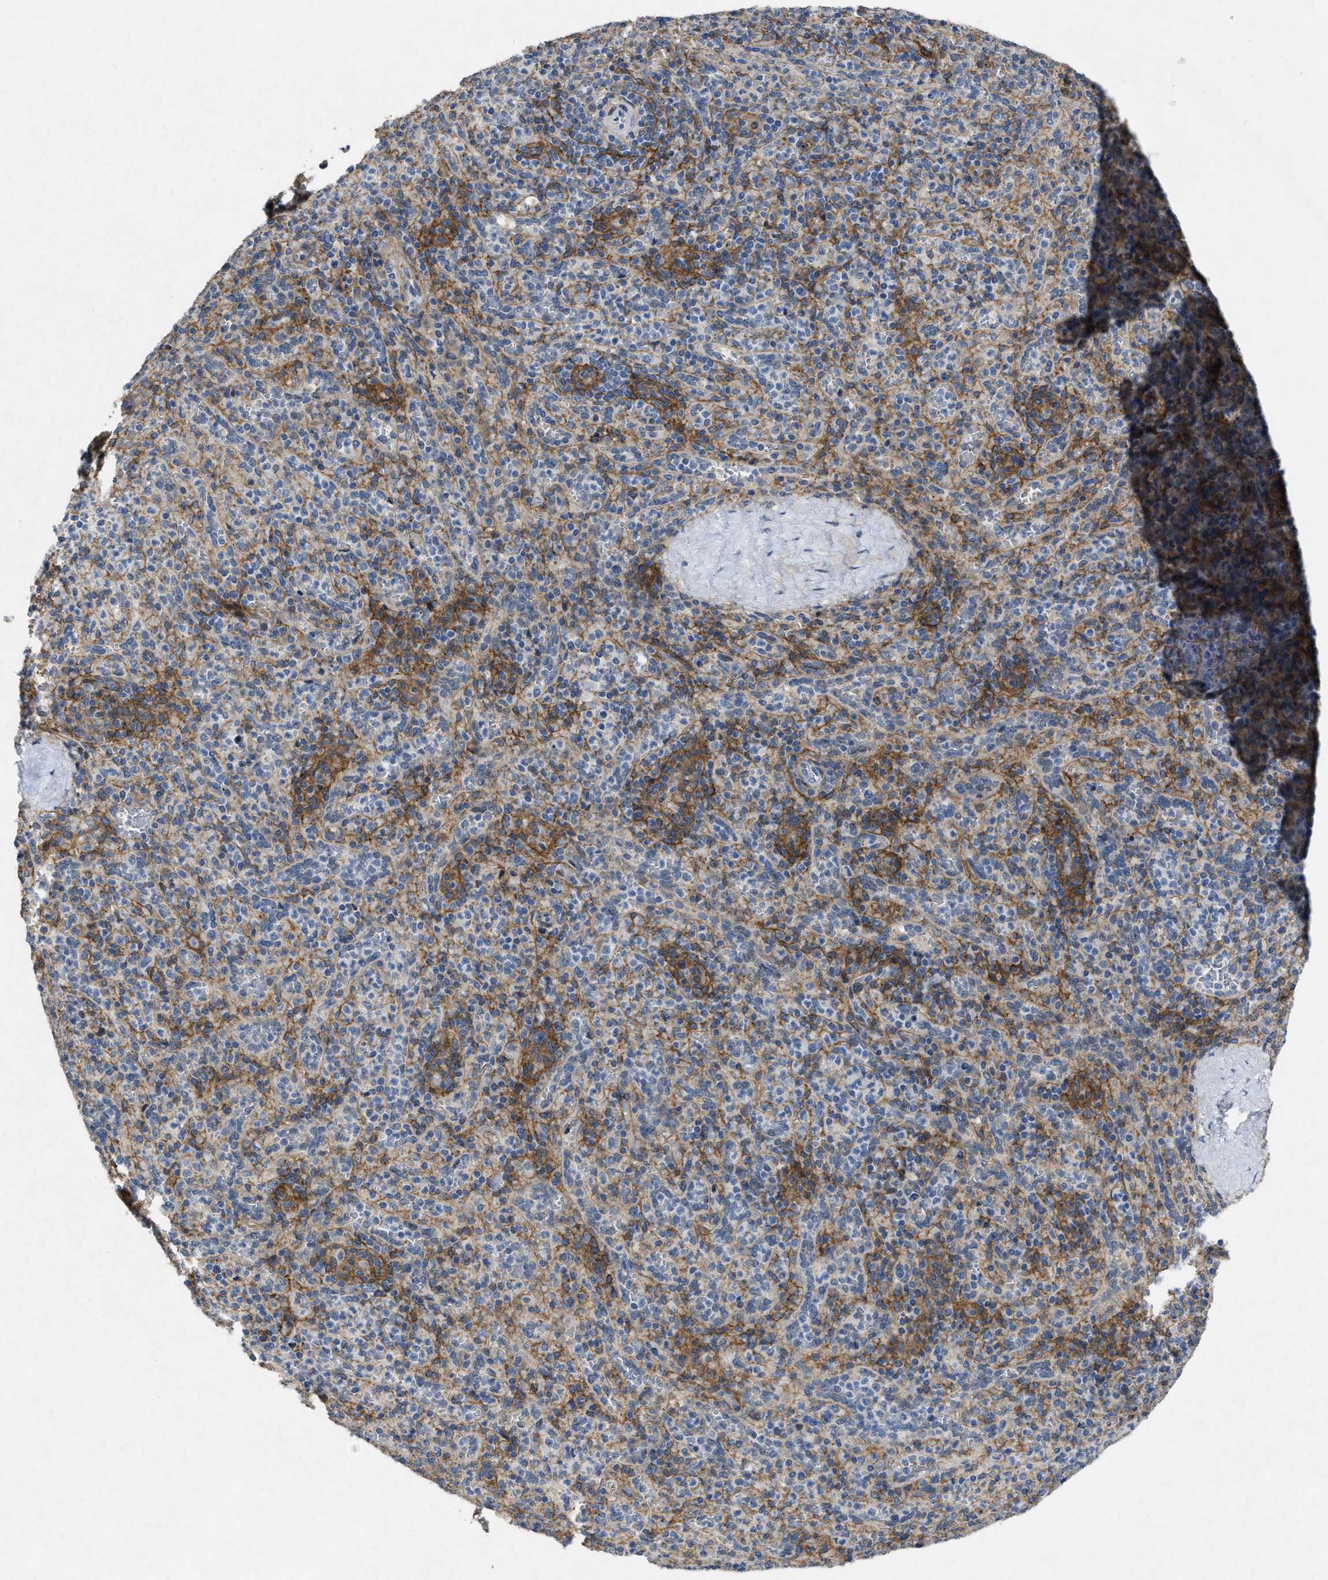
{"staining": {"intensity": "negative", "quantity": "none", "location": "none"}, "tissue": "spleen", "cell_type": "Cells in red pulp", "image_type": "normal", "snomed": [{"axis": "morphology", "description": "Normal tissue, NOS"}, {"axis": "topography", "description": "Spleen"}], "caption": "Immunohistochemical staining of benign human spleen displays no significant expression in cells in red pulp. Nuclei are stained in blue.", "gene": "PDGFRA", "patient": {"sex": "male", "age": 36}}